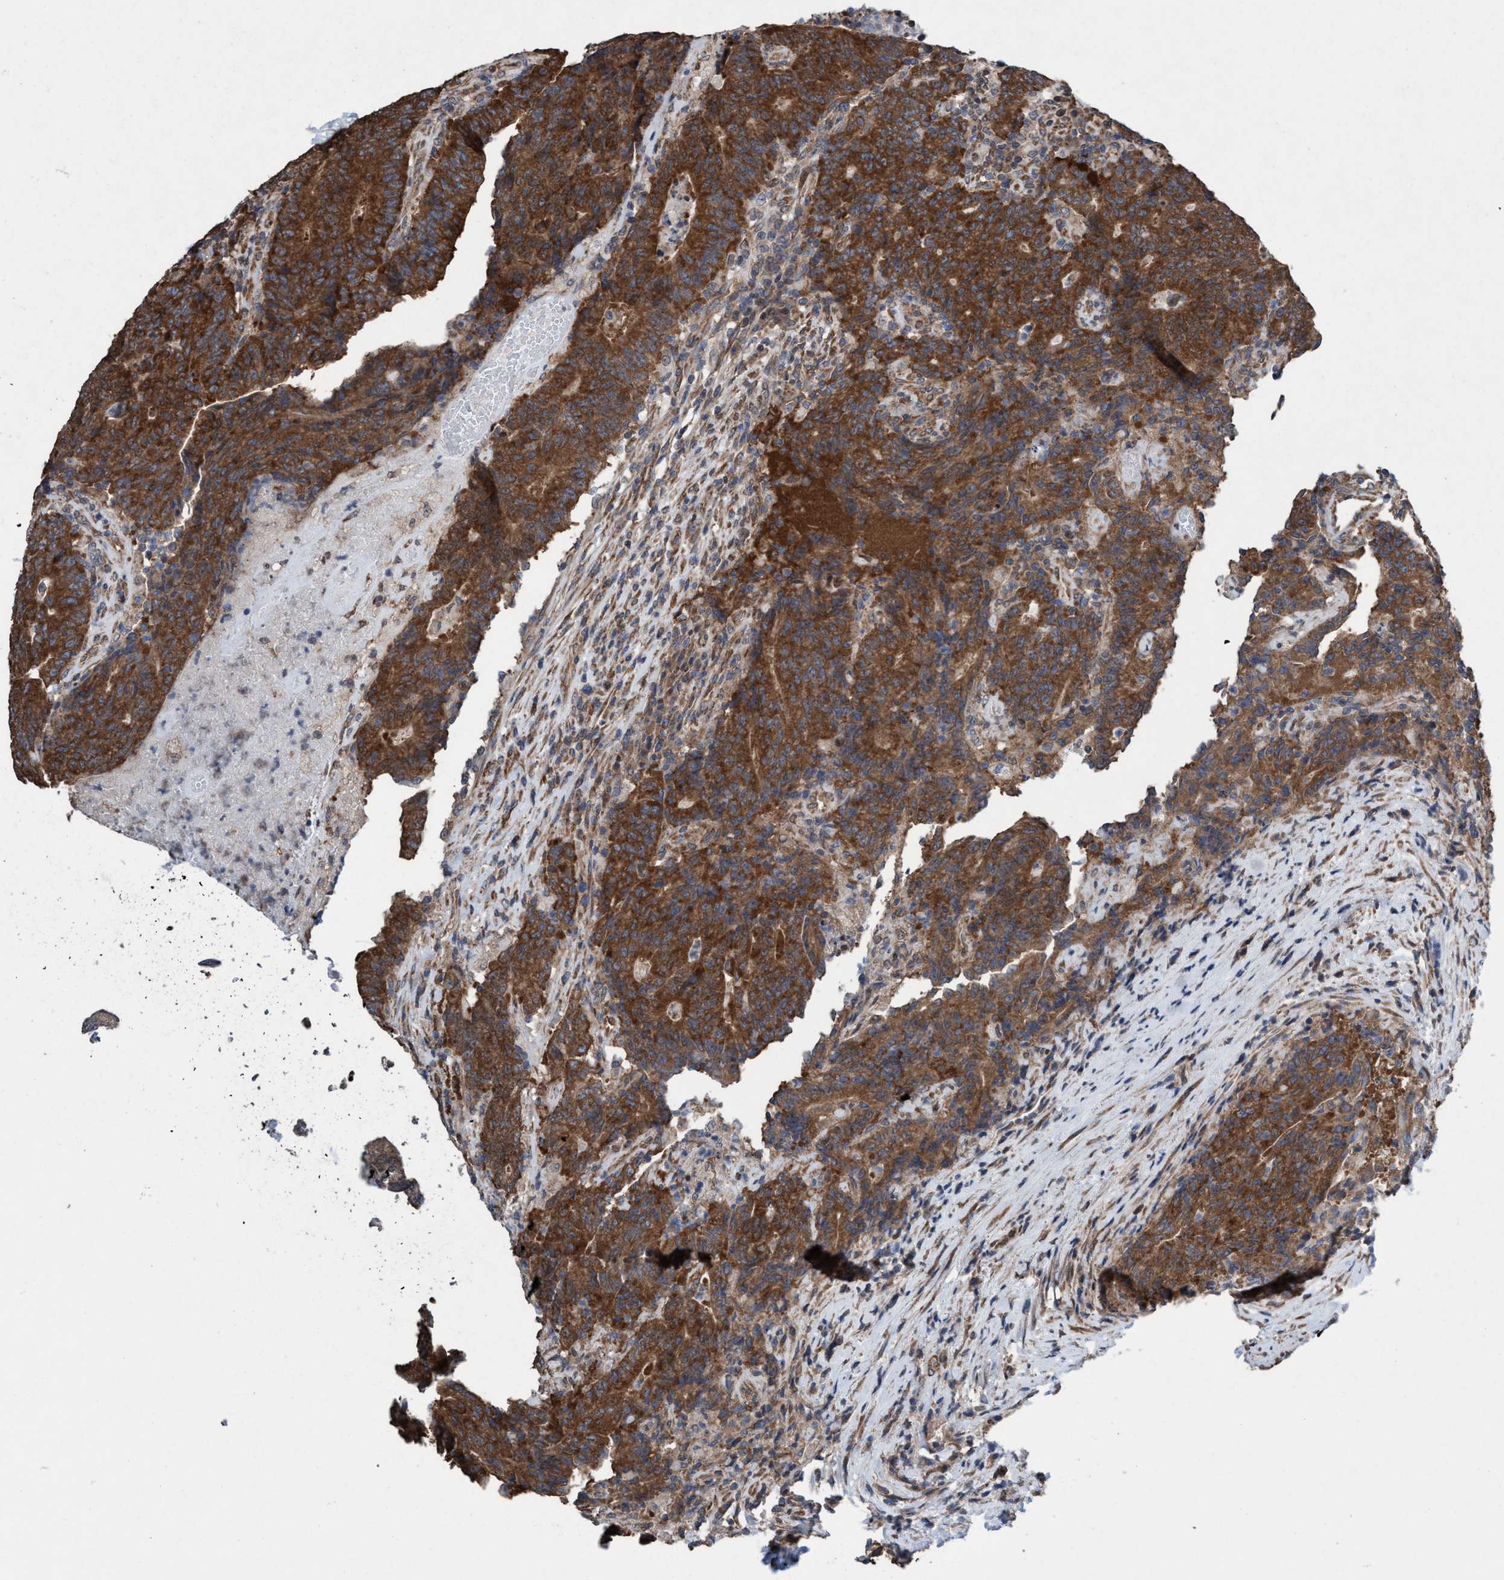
{"staining": {"intensity": "strong", "quantity": ">75%", "location": "cytoplasmic/membranous"}, "tissue": "colorectal cancer", "cell_type": "Tumor cells", "image_type": "cancer", "snomed": [{"axis": "morphology", "description": "Normal tissue, NOS"}, {"axis": "morphology", "description": "Adenocarcinoma, NOS"}, {"axis": "topography", "description": "Colon"}], "caption": "DAB (3,3'-diaminobenzidine) immunohistochemical staining of human colorectal adenocarcinoma demonstrates strong cytoplasmic/membranous protein positivity in approximately >75% of tumor cells.", "gene": "METAP2", "patient": {"sex": "female", "age": 75}}